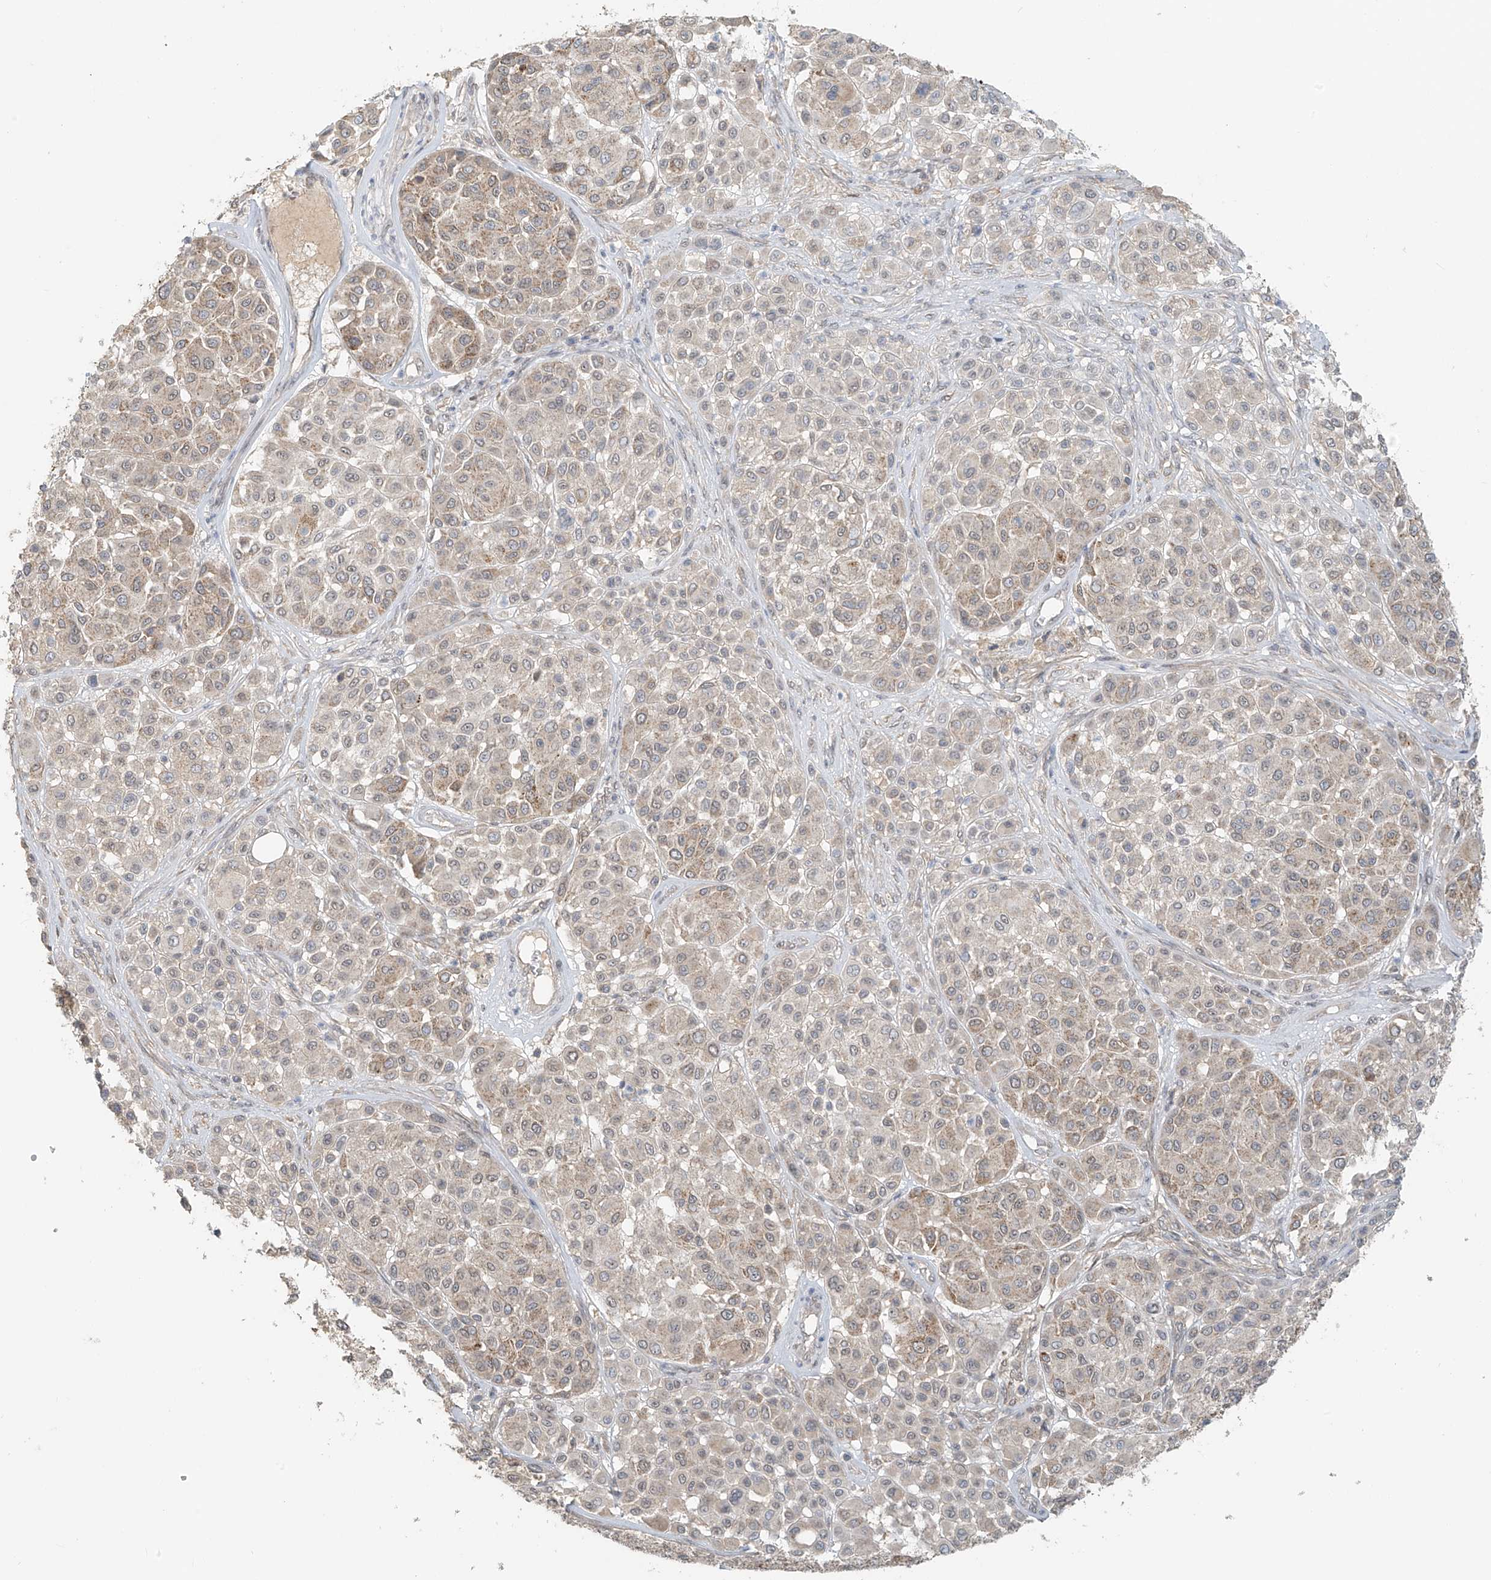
{"staining": {"intensity": "weak", "quantity": "25%-75%", "location": "cytoplasmic/membranous"}, "tissue": "melanoma", "cell_type": "Tumor cells", "image_type": "cancer", "snomed": [{"axis": "morphology", "description": "Malignant melanoma, Metastatic site"}, {"axis": "topography", "description": "Soft tissue"}], "caption": "This photomicrograph shows immunohistochemistry (IHC) staining of malignant melanoma (metastatic site), with low weak cytoplasmic/membranous expression in about 25%-75% of tumor cells.", "gene": "ABCD1", "patient": {"sex": "male", "age": 41}}